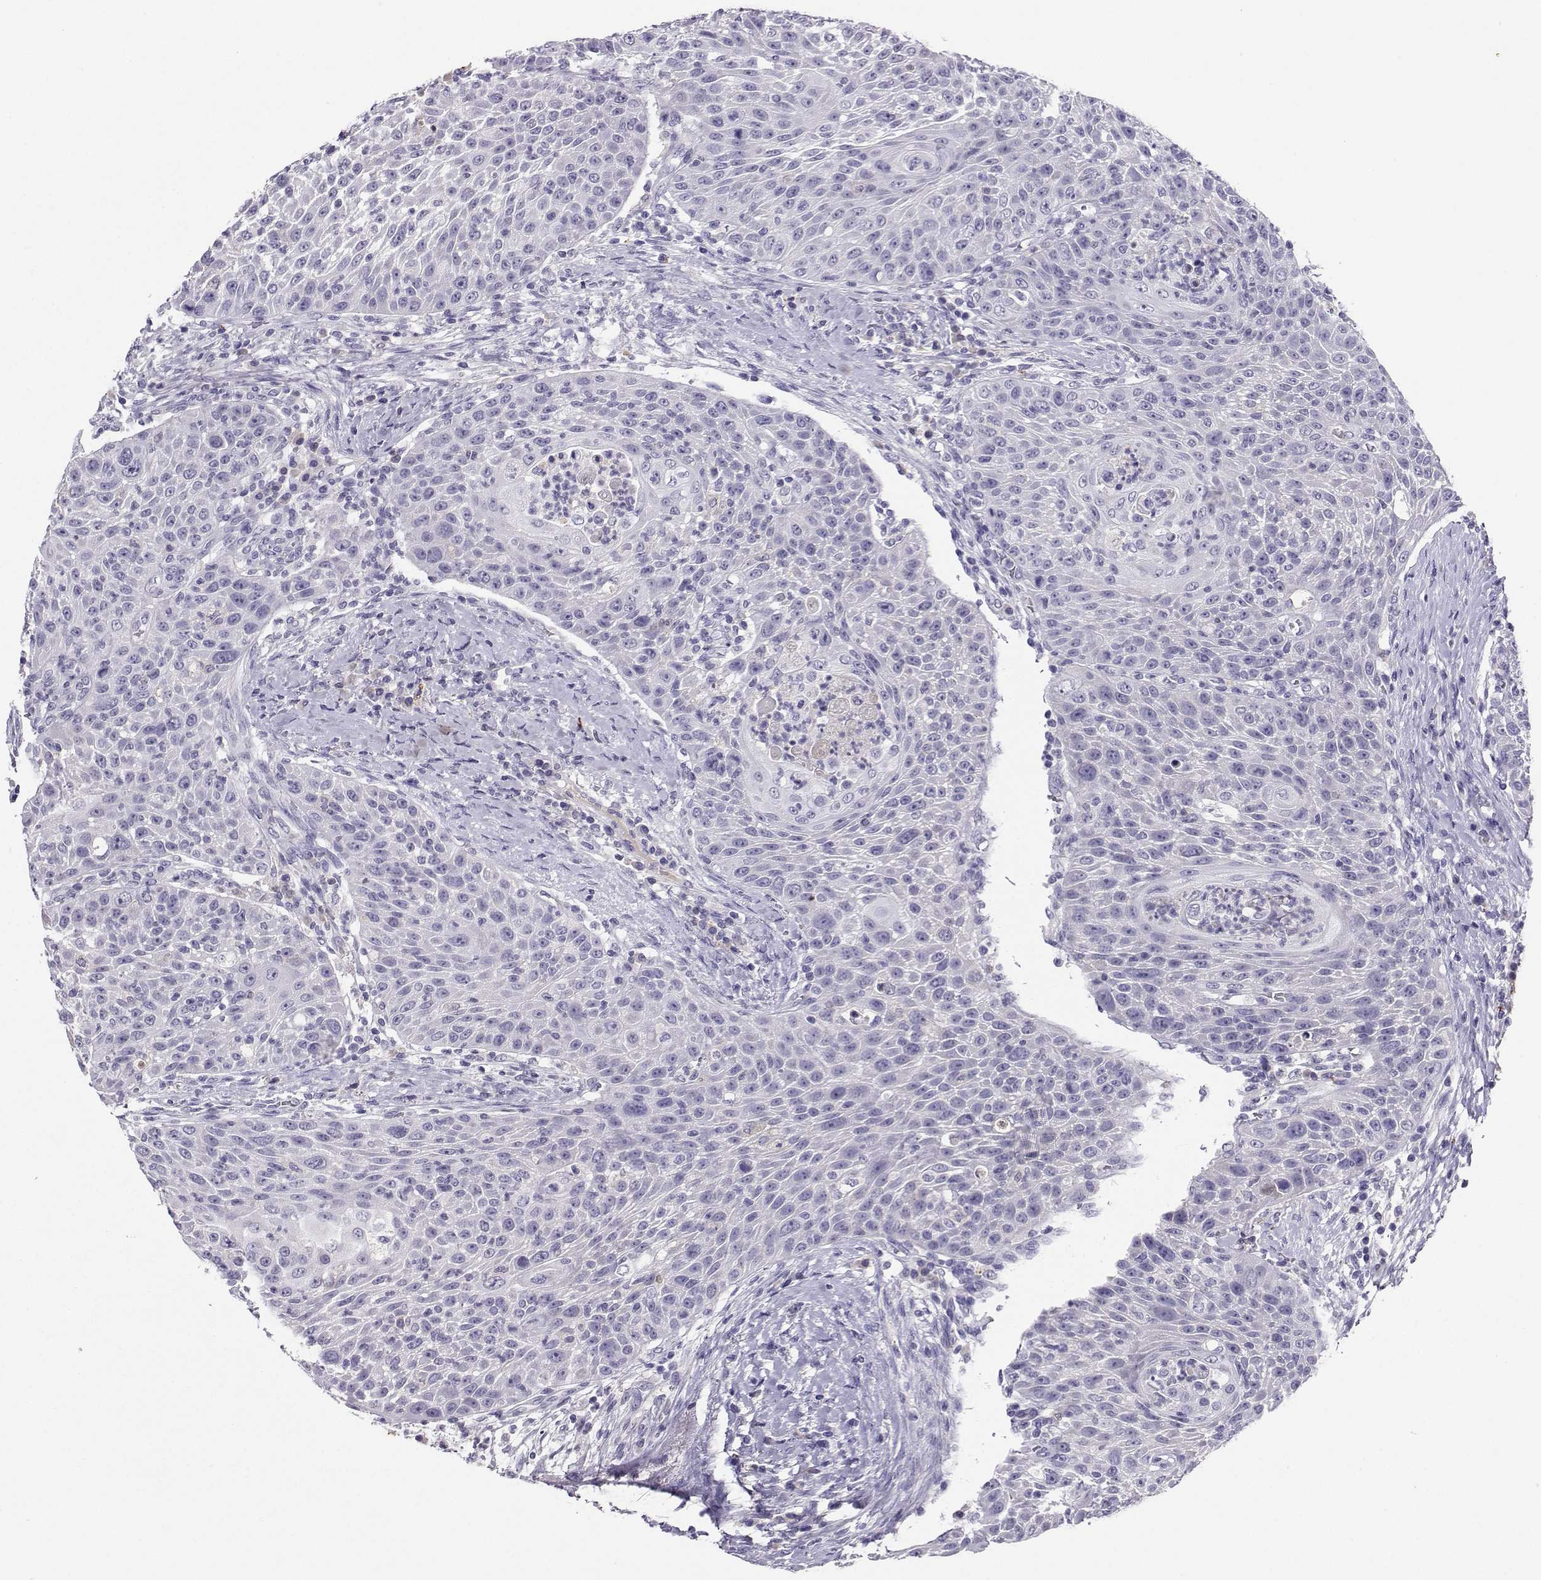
{"staining": {"intensity": "negative", "quantity": "none", "location": "none"}, "tissue": "head and neck cancer", "cell_type": "Tumor cells", "image_type": "cancer", "snomed": [{"axis": "morphology", "description": "Squamous cell carcinoma, NOS"}, {"axis": "topography", "description": "Head-Neck"}], "caption": "The micrograph exhibits no staining of tumor cells in head and neck cancer. (DAB immunohistochemistry, high magnification).", "gene": "GRIK4", "patient": {"sex": "male", "age": 69}}